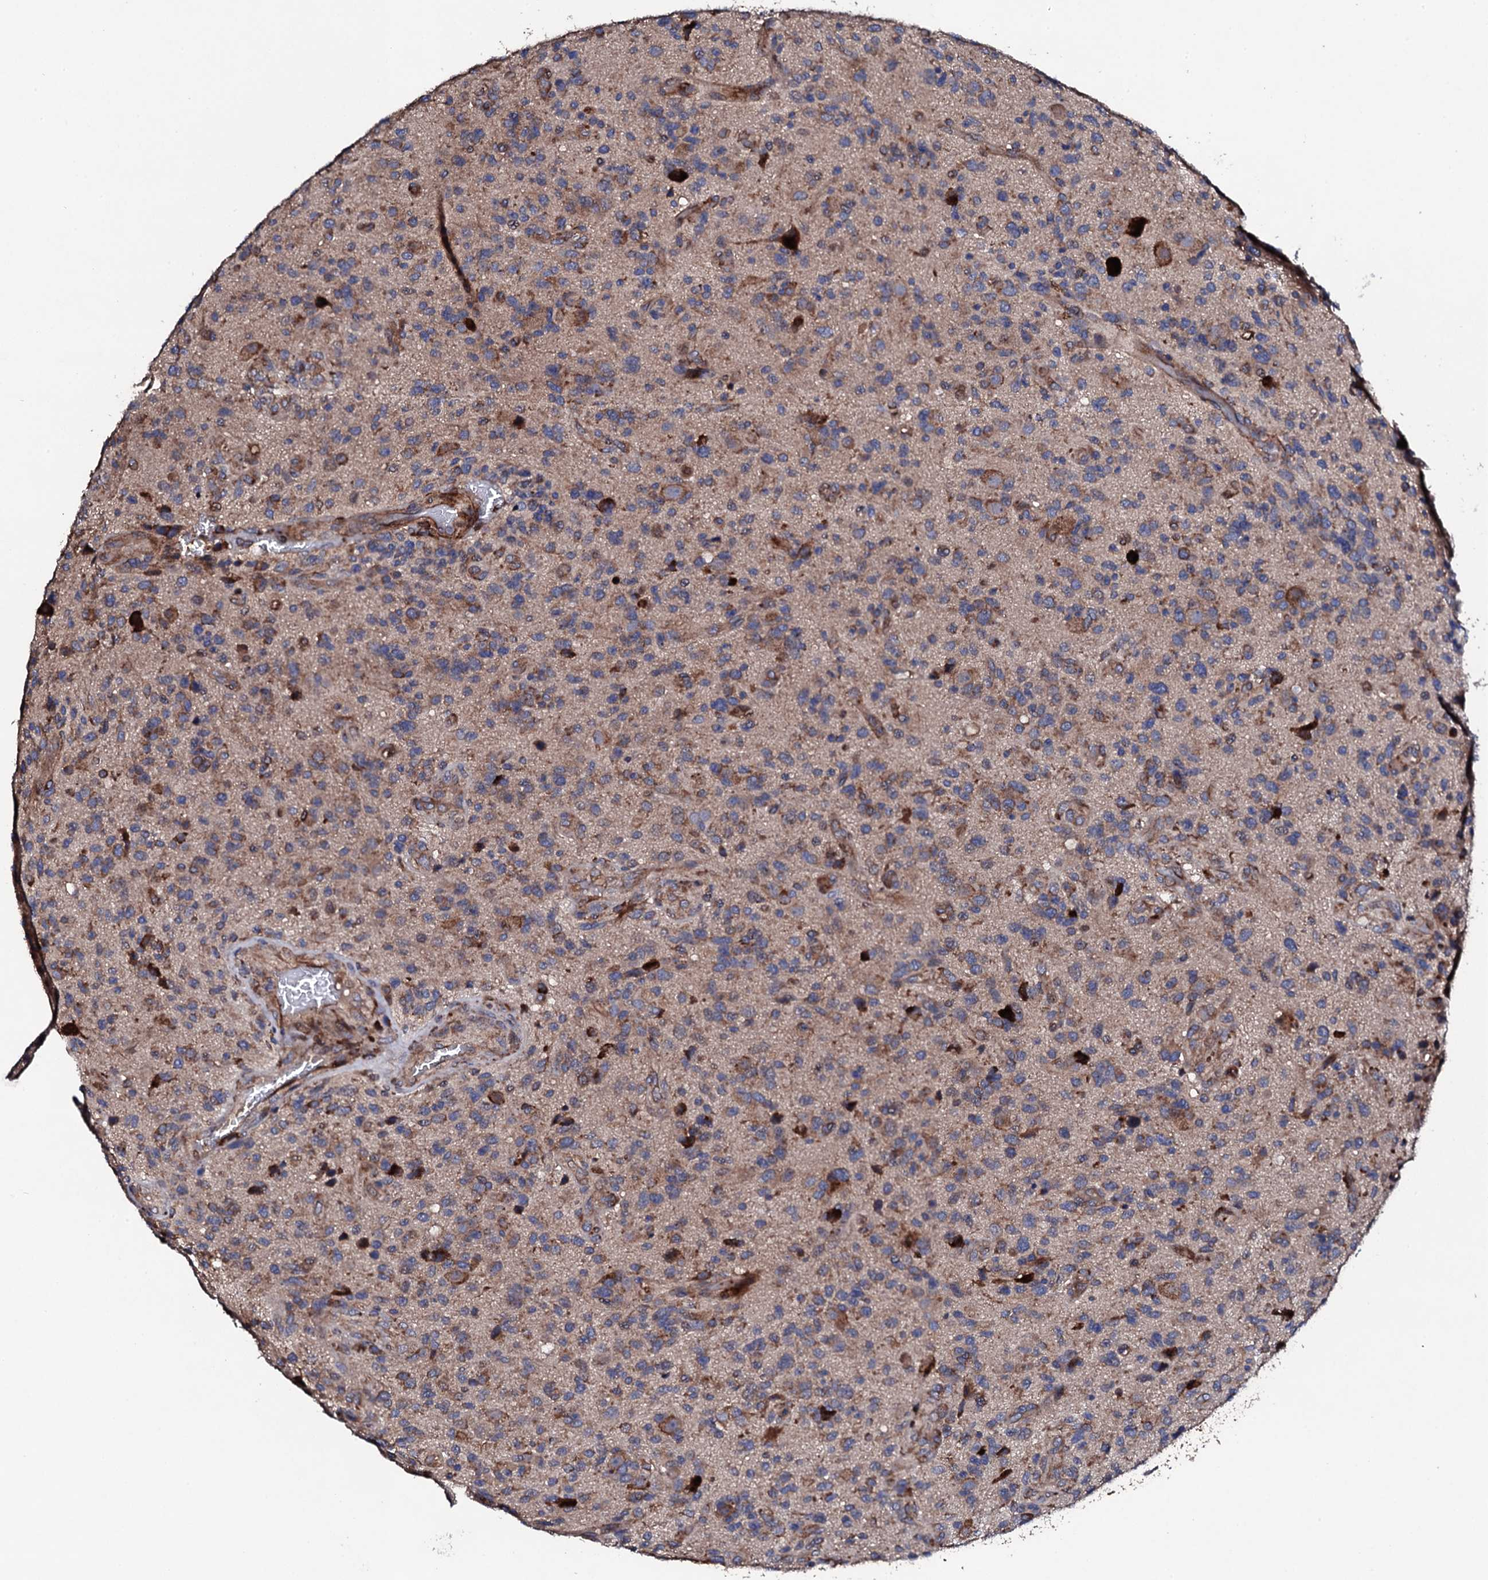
{"staining": {"intensity": "strong", "quantity": "25%-75%", "location": "cytoplasmic/membranous"}, "tissue": "glioma", "cell_type": "Tumor cells", "image_type": "cancer", "snomed": [{"axis": "morphology", "description": "Glioma, malignant, High grade"}, {"axis": "topography", "description": "Brain"}], "caption": "Strong cytoplasmic/membranous positivity is seen in about 25%-75% of tumor cells in glioma.", "gene": "LIPT2", "patient": {"sex": "male", "age": 47}}